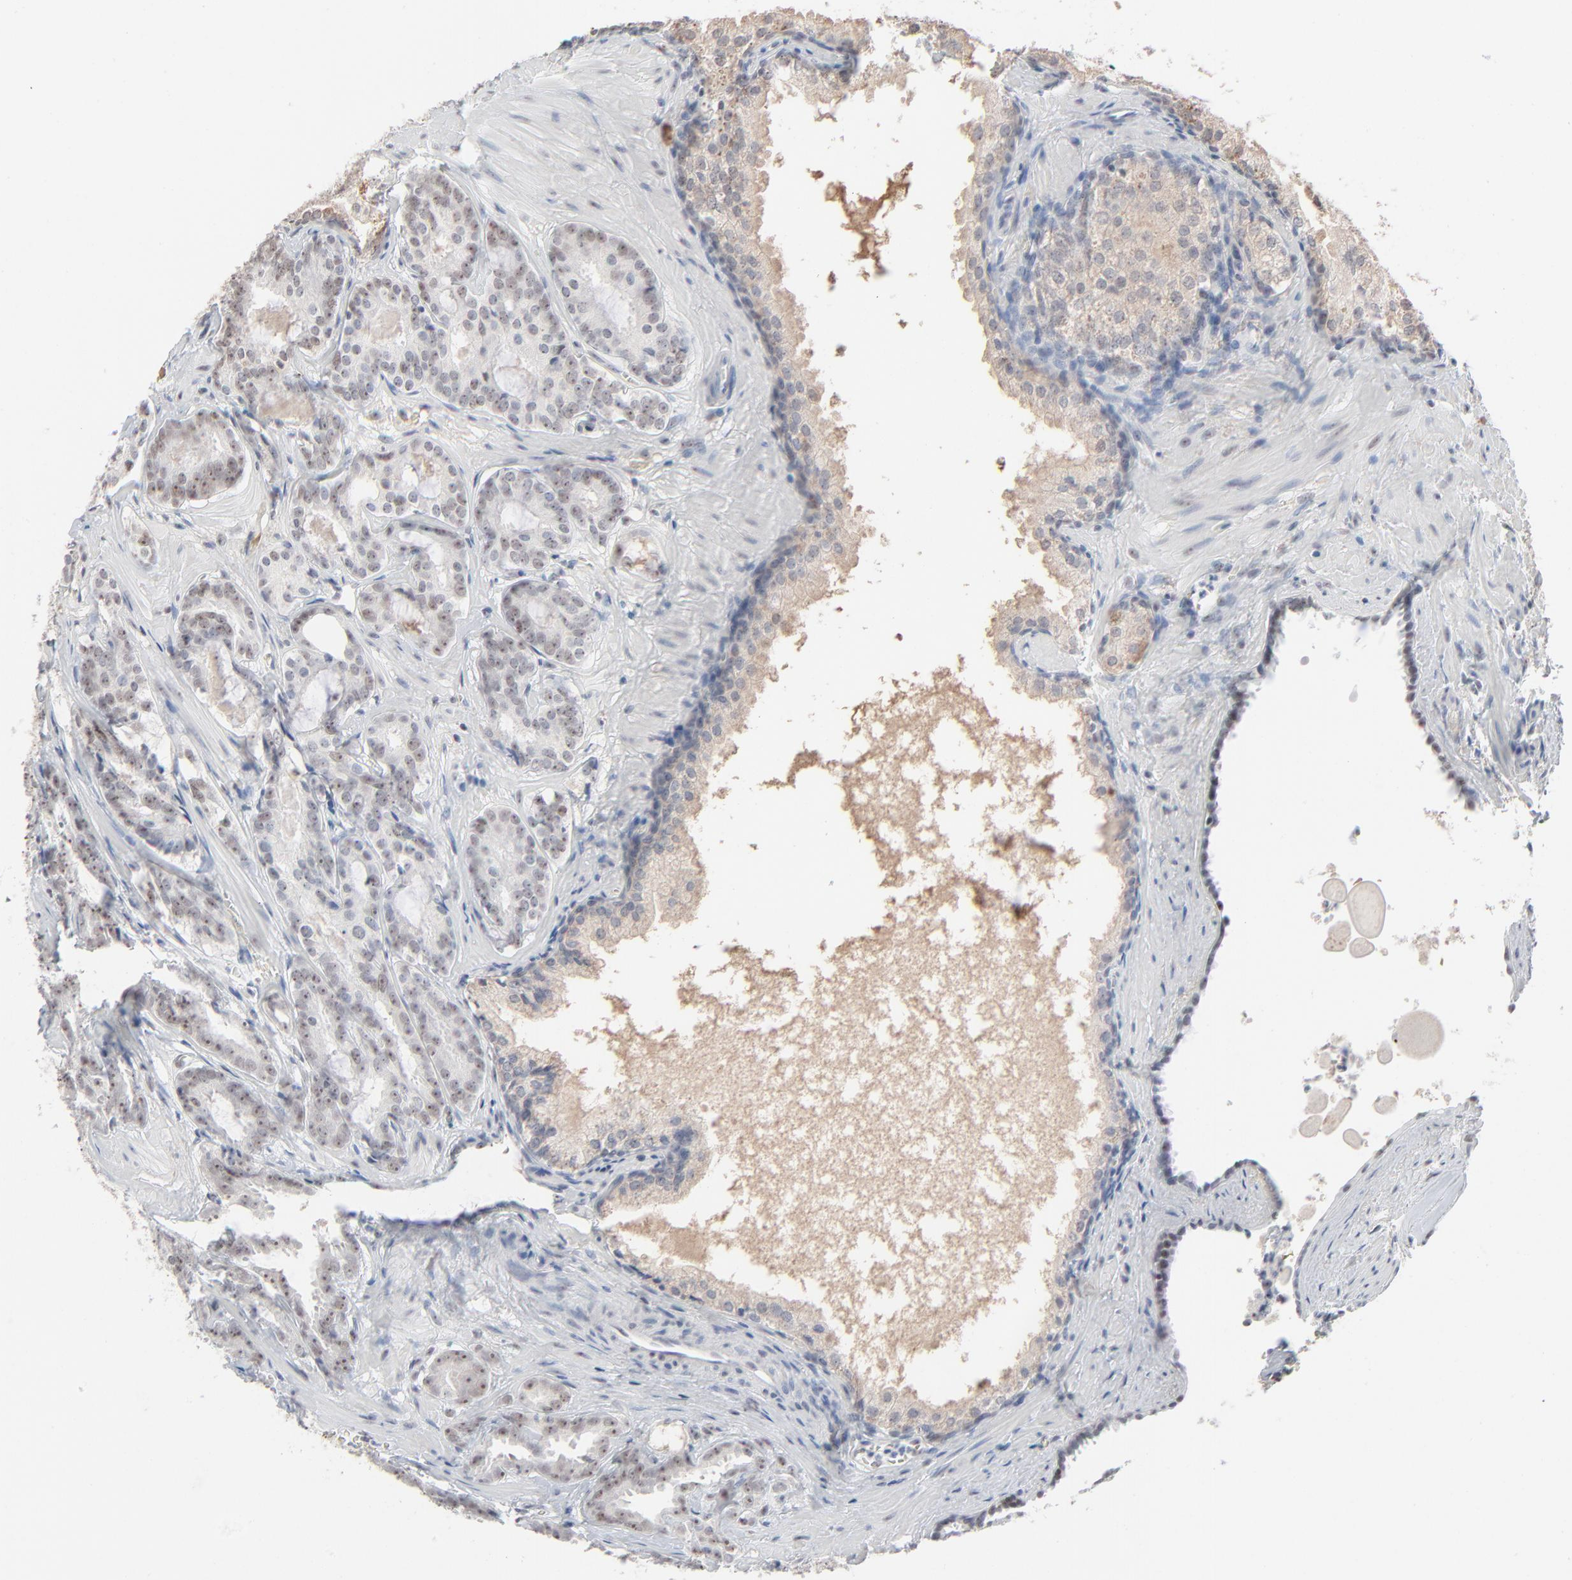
{"staining": {"intensity": "weak", "quantity": ">75%", "location": "nuclear"}, "tissue": "prostate cancer", "cell_type": "Tumor cells", "image_type": "cancer", "snomed": [{"axis": "morphology", "description": "Adenocarcinoma, Medium grade"}, {"axis": "topography", "description": "Prostate"}], "caption": "Human prostate cancer stained with a brown dye reveals weak nuclear positive positivity in approximately >75% of tumor cells.", "gene": "MPHOSPH6", "patient": {"sex": "male", "age": 64}}